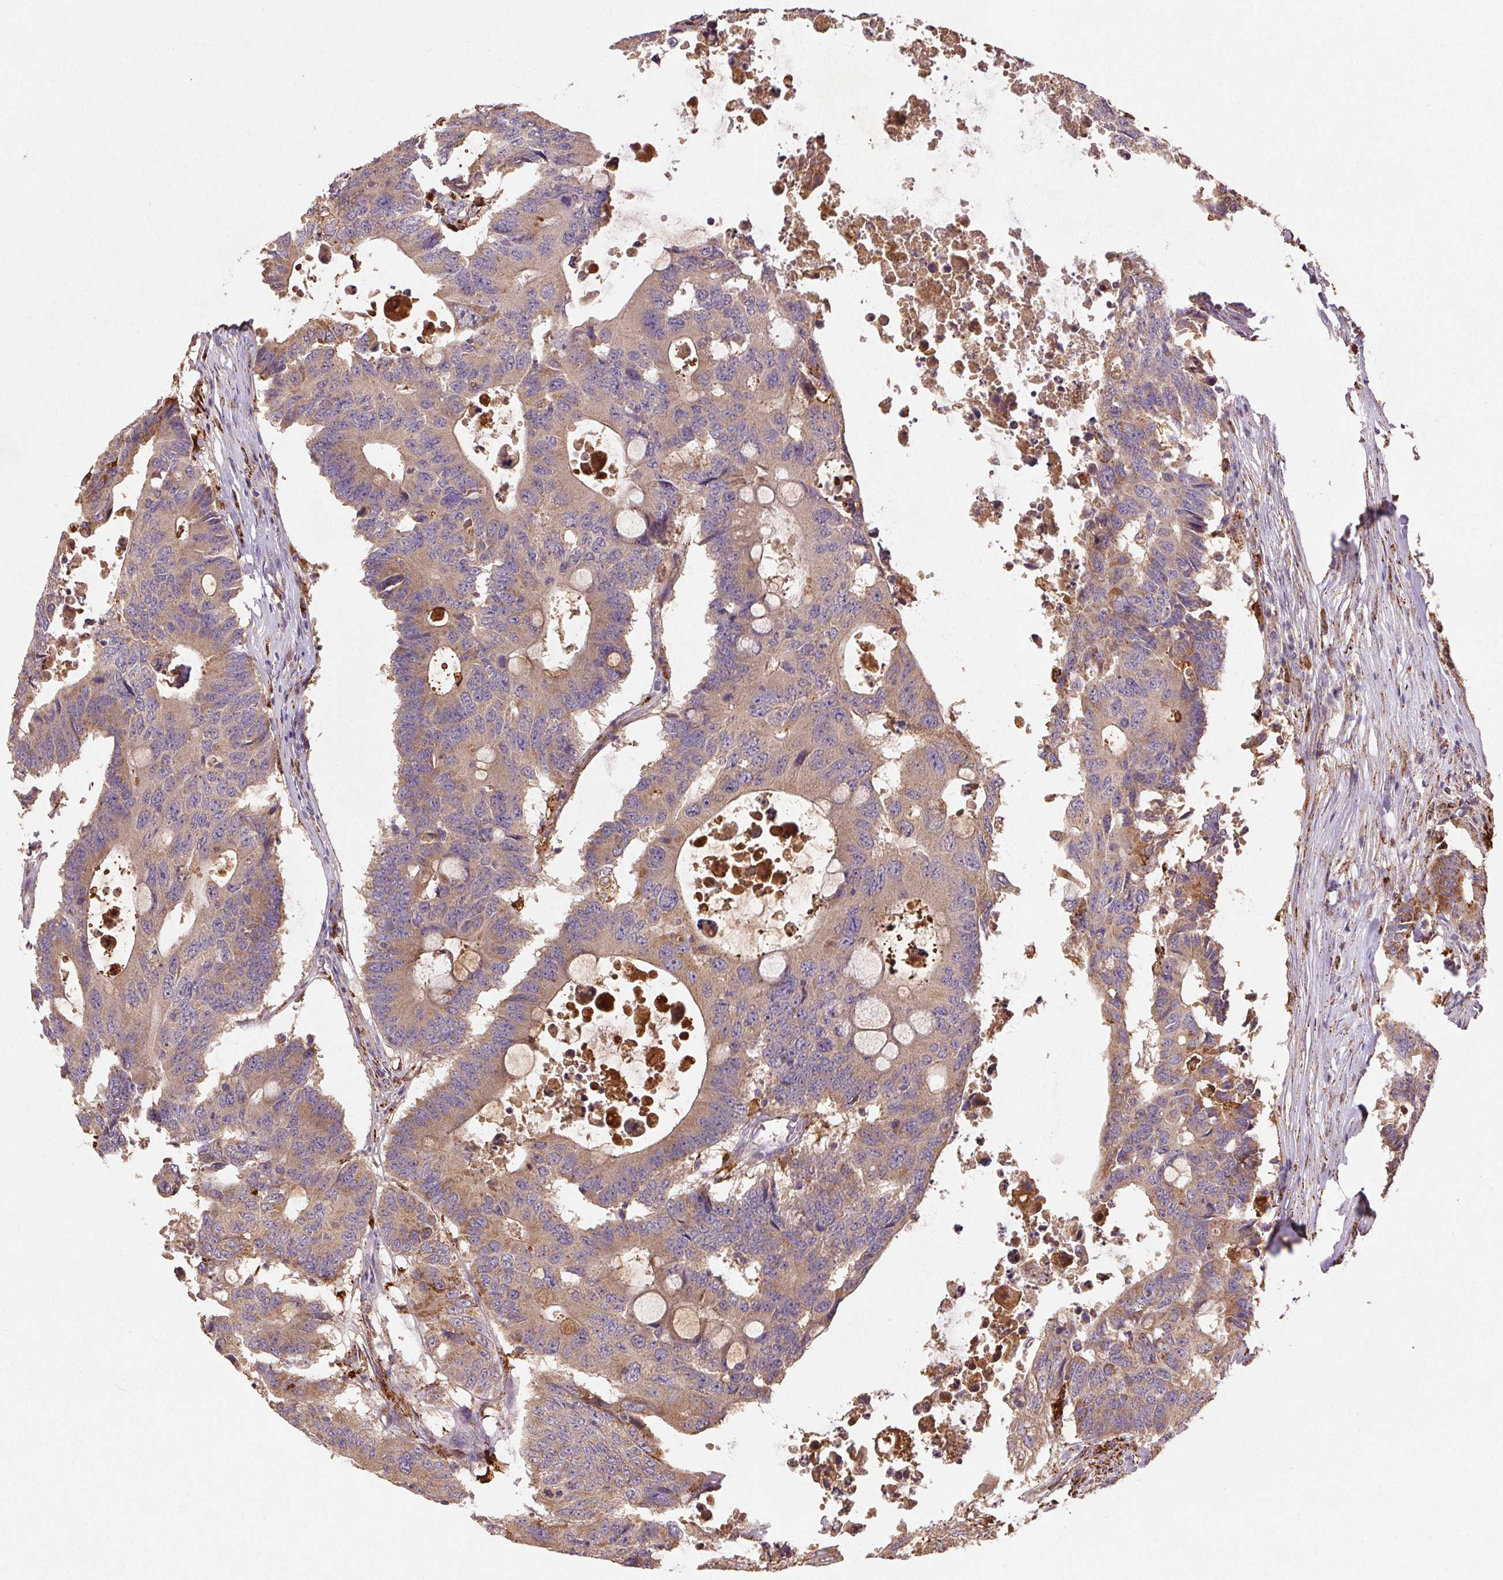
{"staining": {"intensity": "weak", "quantity": ">75%", "location": "cytoplasmic/membranous"}, "tissue": "colorectal cancer", "cell_type": "Tumor cells", "image_type": "cancer", "snomed": [{"axis": "morphology", "description": "Adenocarcinoma, NOS"}, {"axis": "topography", "description": "Colon"}], "caption": "A micrograph of colorectal adenocarcinoma stained for a protein displays weak cytoplasmic/membranous brown staining in tumor cells.", "gene": "FNBP1L", "patient": {"sex": "male", "age": 71}}